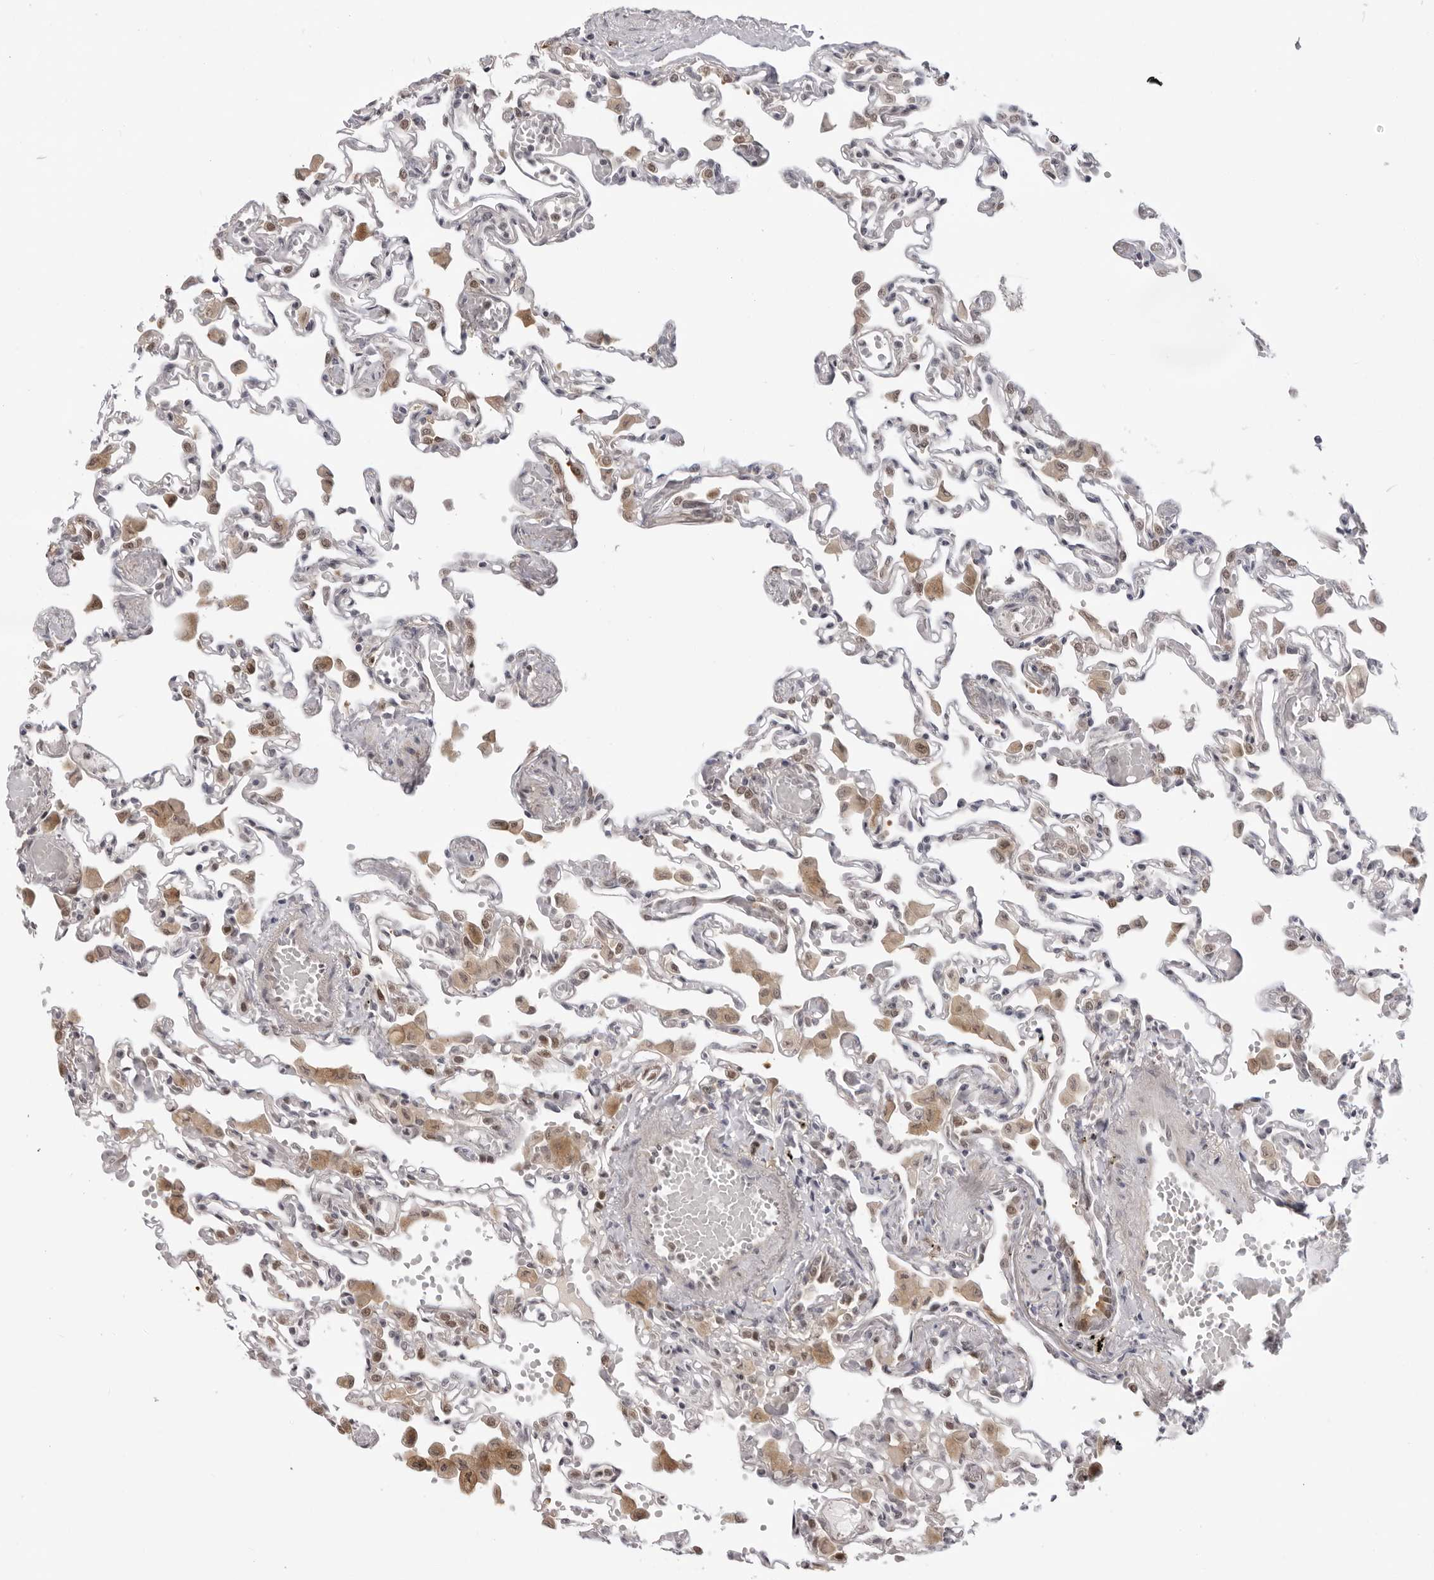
{"staining": {"intensity": "weak", "quantity": "<25%", "location": "nuclear"}, "tissue": "lung", "cell_type": "Alveolar cells", "image_type": "normal", "snomed": [{"axis": "morphology", "description": "Normal tissue, NOS"}, {"axis": "topography", "description": "Bronchus"}, {"axis": "topography", "description": "Lung"}], "caption": "Immunohistochemical staining of benign lung shows no significant positivity in alveolar cells. Brightfield microscopy of IHC stained with DAB (3,3'-diaminobenzidine) (brown) and hematoxylin (blue), captured at high magnification.", "gene": "SRGAP2", "patient": {"sex": "female", "age": 49}}